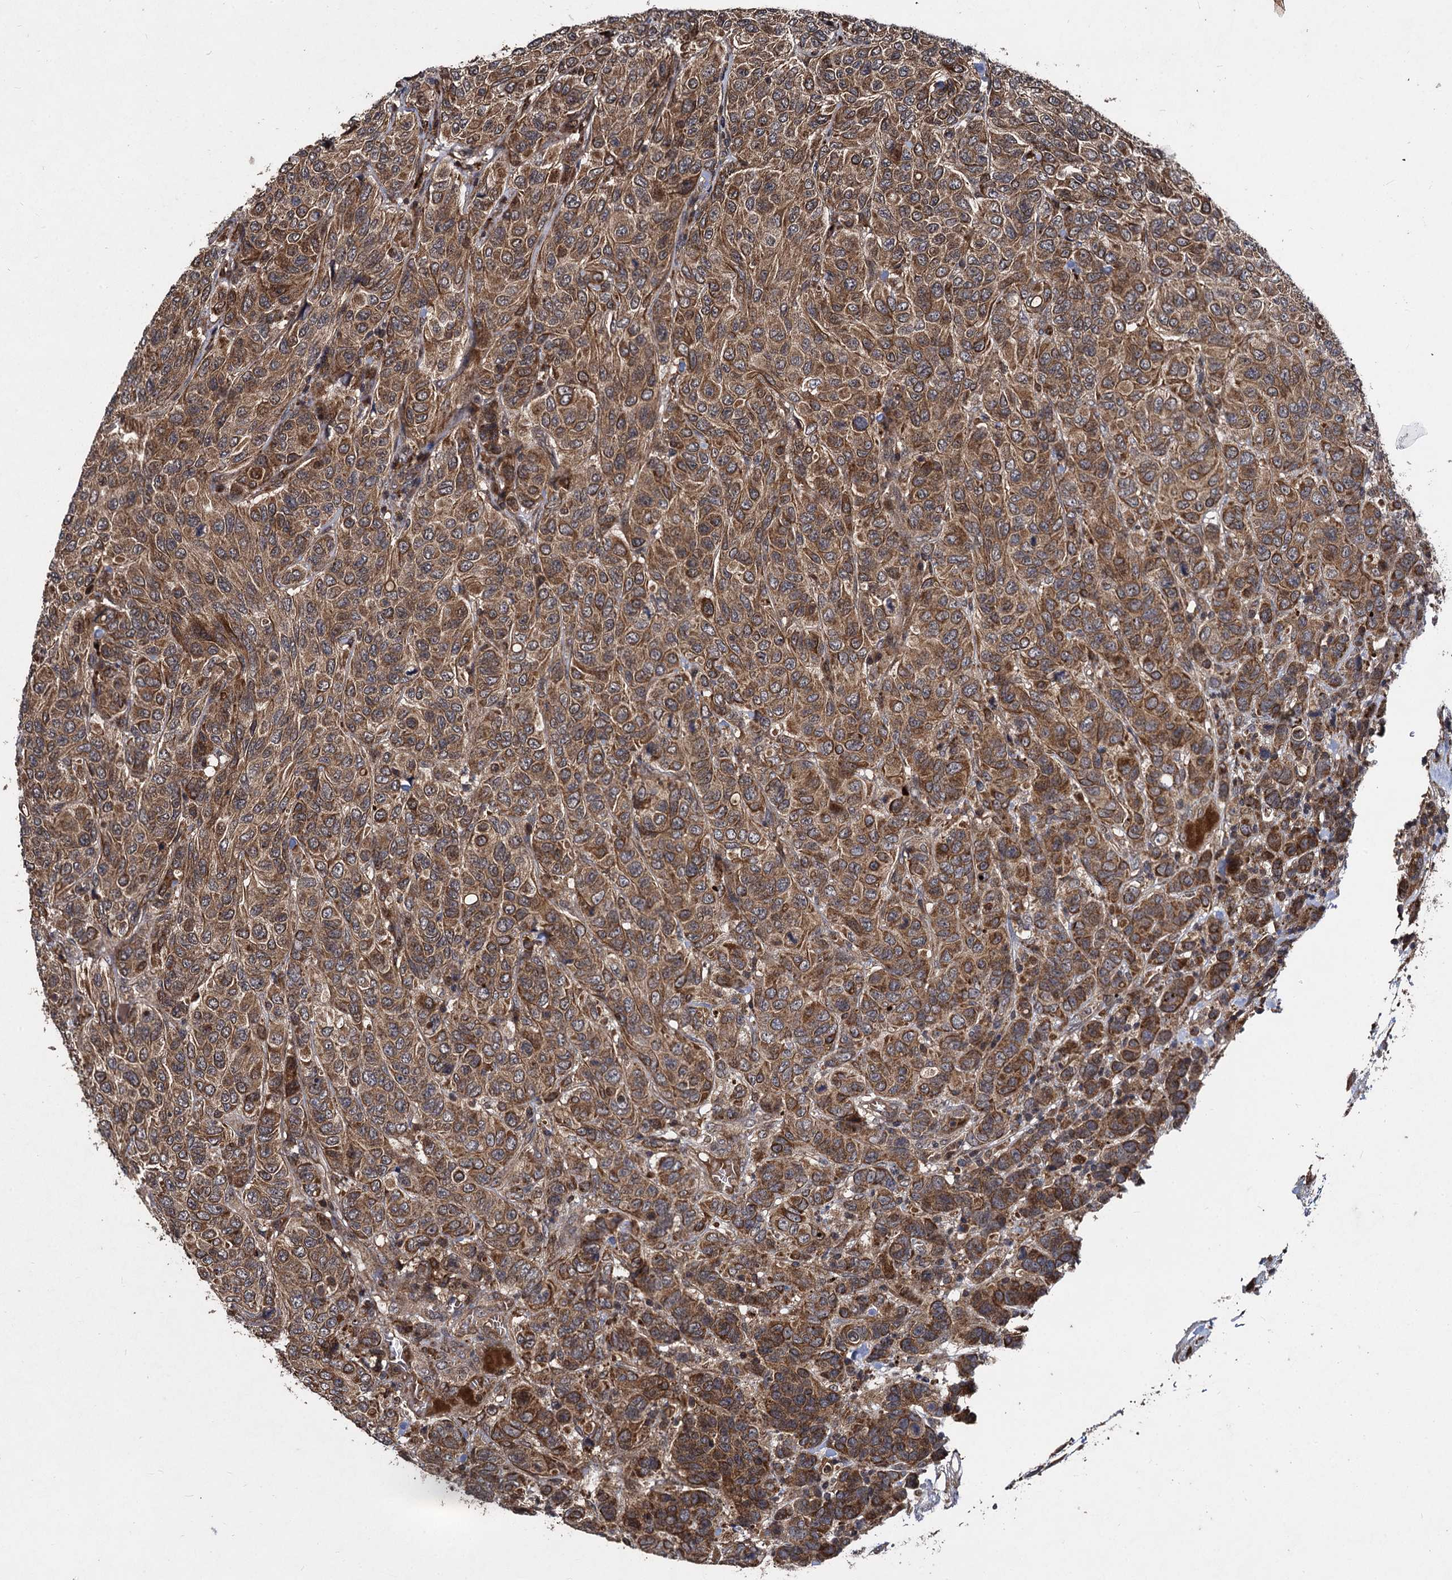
{"staining": {"intensity": "moderate", "quantity": ">75%", "location": "cytoplasmic/membranous"}, "tissue": "breast cancer", "cell_type": "Tumor cells", "image_type": "cancer", "snomed": [{"axis": "morphology", "description": "Duct carcinoma"}, {"axis": "topography", "description": "Breast"}], "caption": "Moderate cytoplasmic/membranous staining is seen in approximately >75% of tumor cells in invasive ductal carcinoma (breast). (Brightfield microscopy of DAB IHC at high magnification).", "gene": "BCL2L2", "patient": {"sex": "female", "age": 55}}